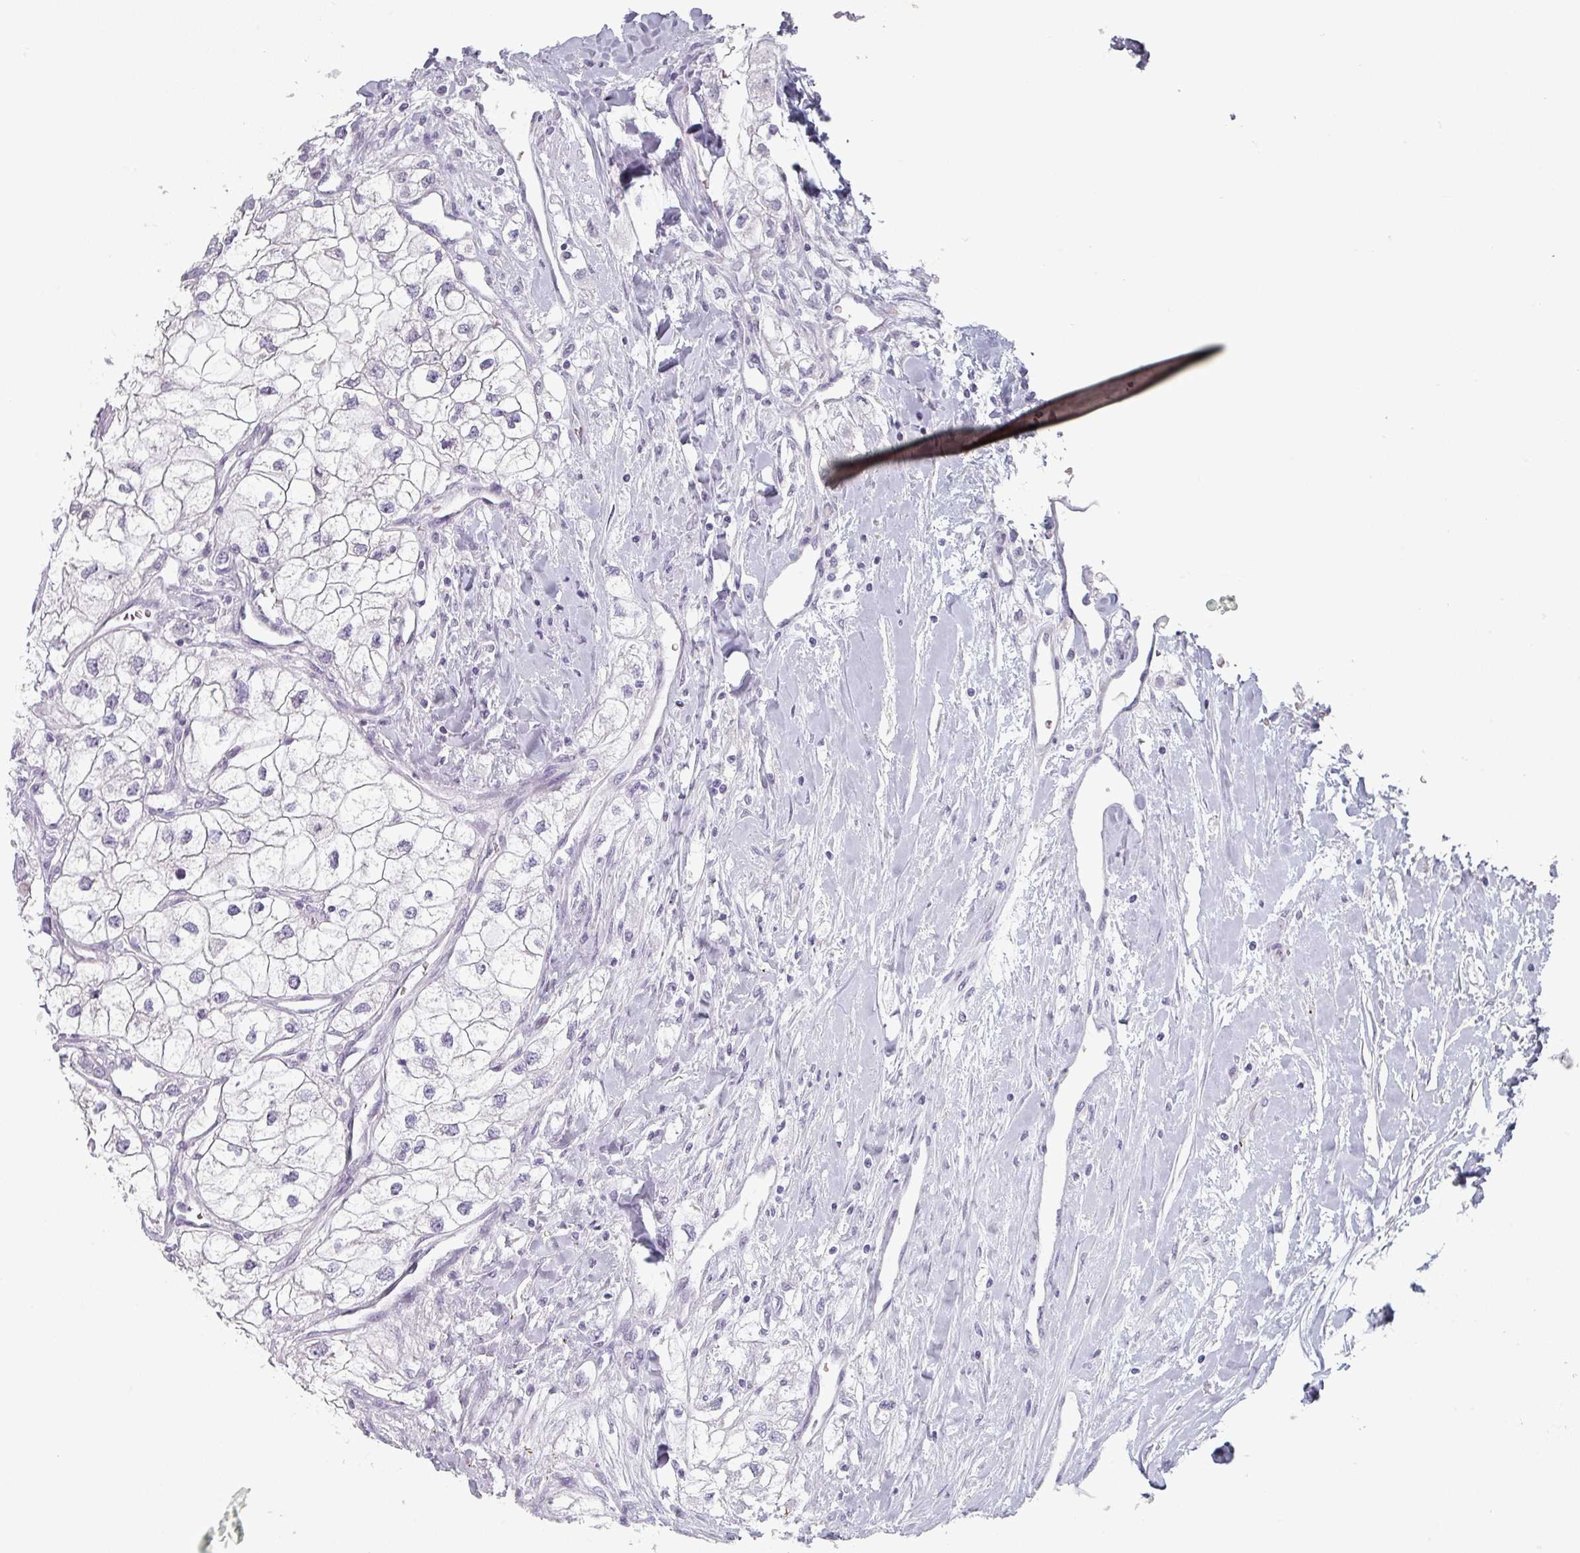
{"staining": {"intensity": "negative", "quantity": "none", "location": "none"}, "tissue": "renal cancer", "cell_type": "Tumor cells", "image_type": "cancer", "snomed": [{"axis": "morphology", "description": "Adenocarcinoma, NOS"}, {"axis": "topography", "description": "Kidney"}], "caption": "Tumor cells show no significant protein expression in renal adenocarcinoma. Nuclei are stained in blue.", "gene": "SLC35G2", "patient": {"sex": "male", "age": 59}}